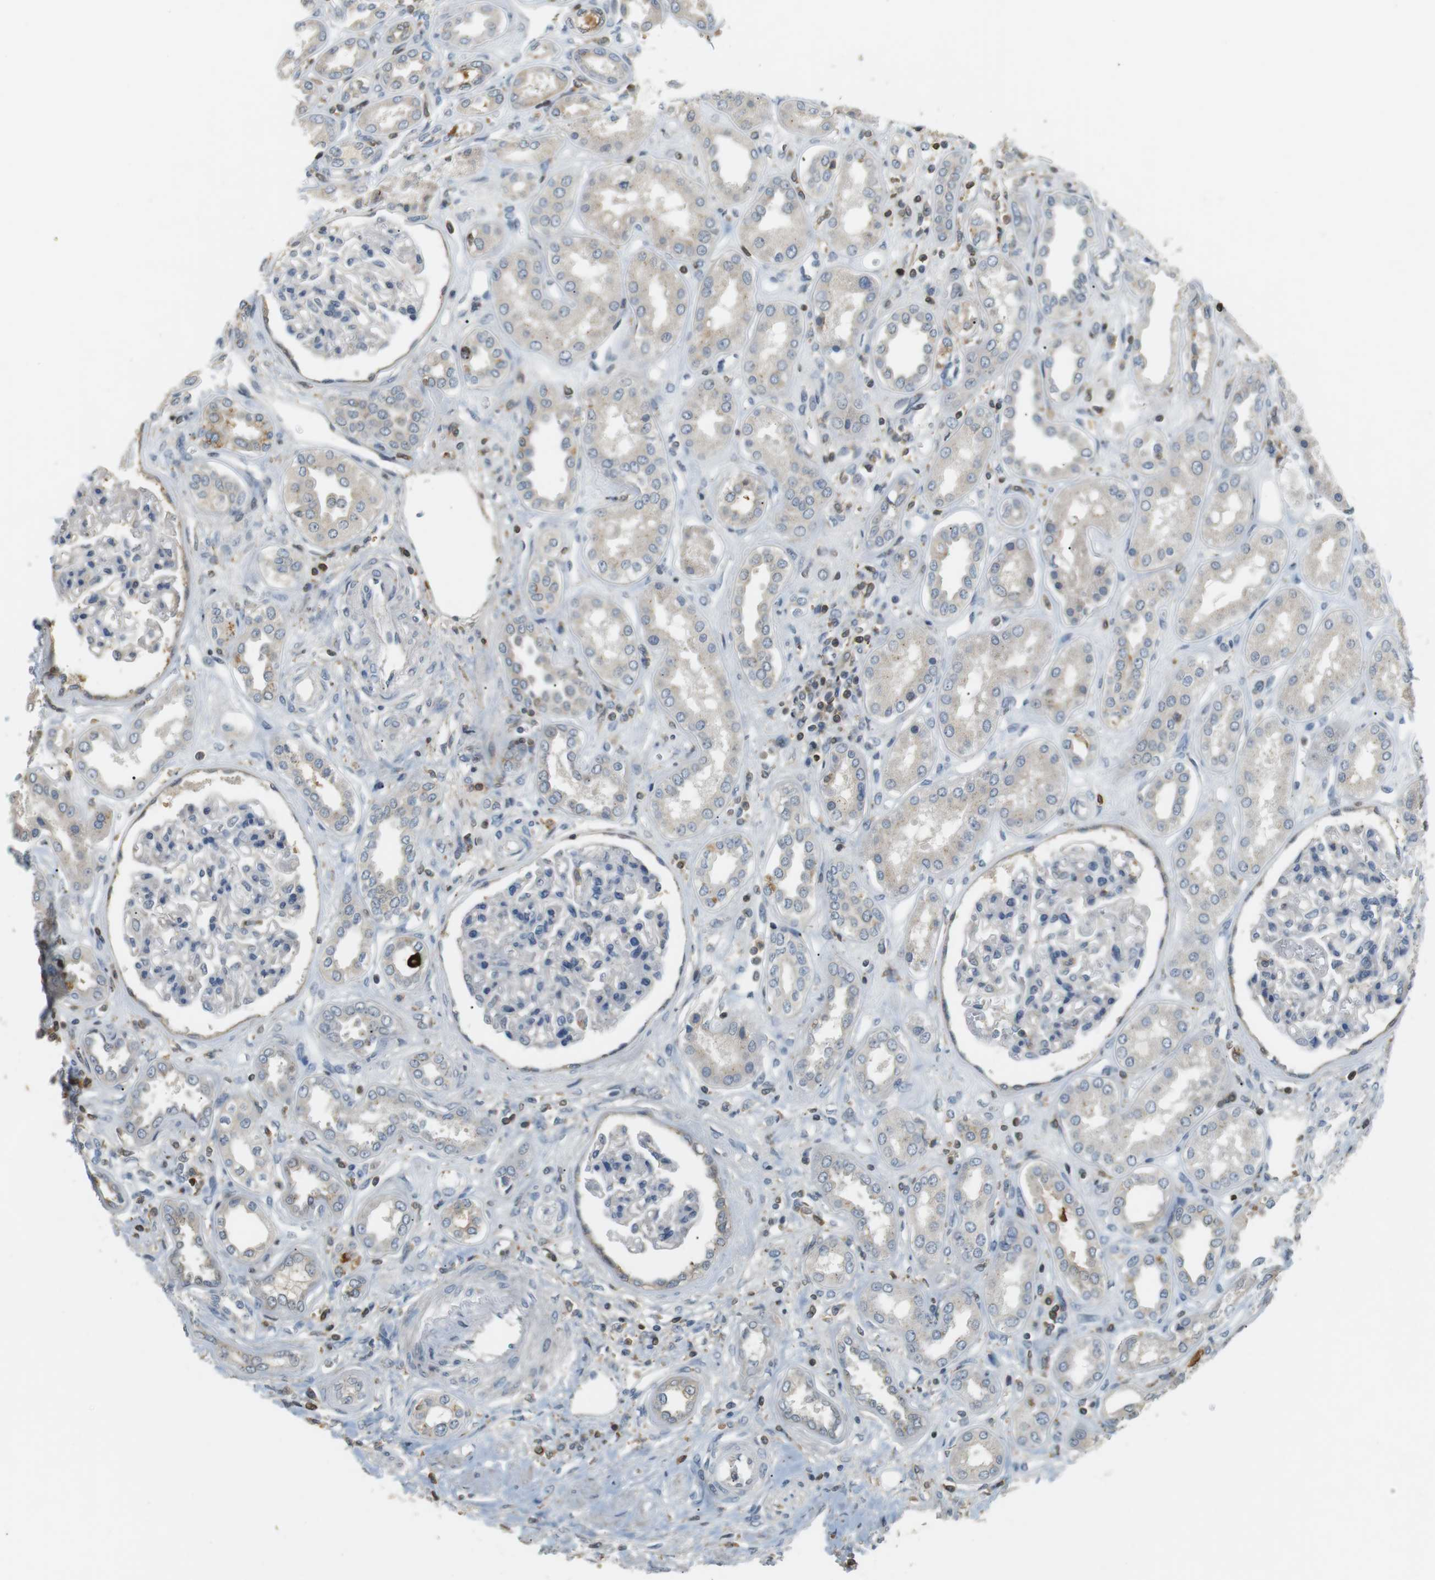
{"staining": {"intensity": "negative", "quantity": "none", "location": "none"}, "tissue": "kidney", "cell_type": "Cells in glomeruli", "image_type": "normal", "snomed": [{"axis": "morphology", "description": "Normal tissue, NOS"}, {"axis": "topography", "description": "Kidney"}], "caption": "DAB immunohistochemical staining of unremarkable human kidney exhibits no significant positivity in cells in glomeruli.", "gene": "P2RY1", "patient": {"sex": "male", "age": 59}}